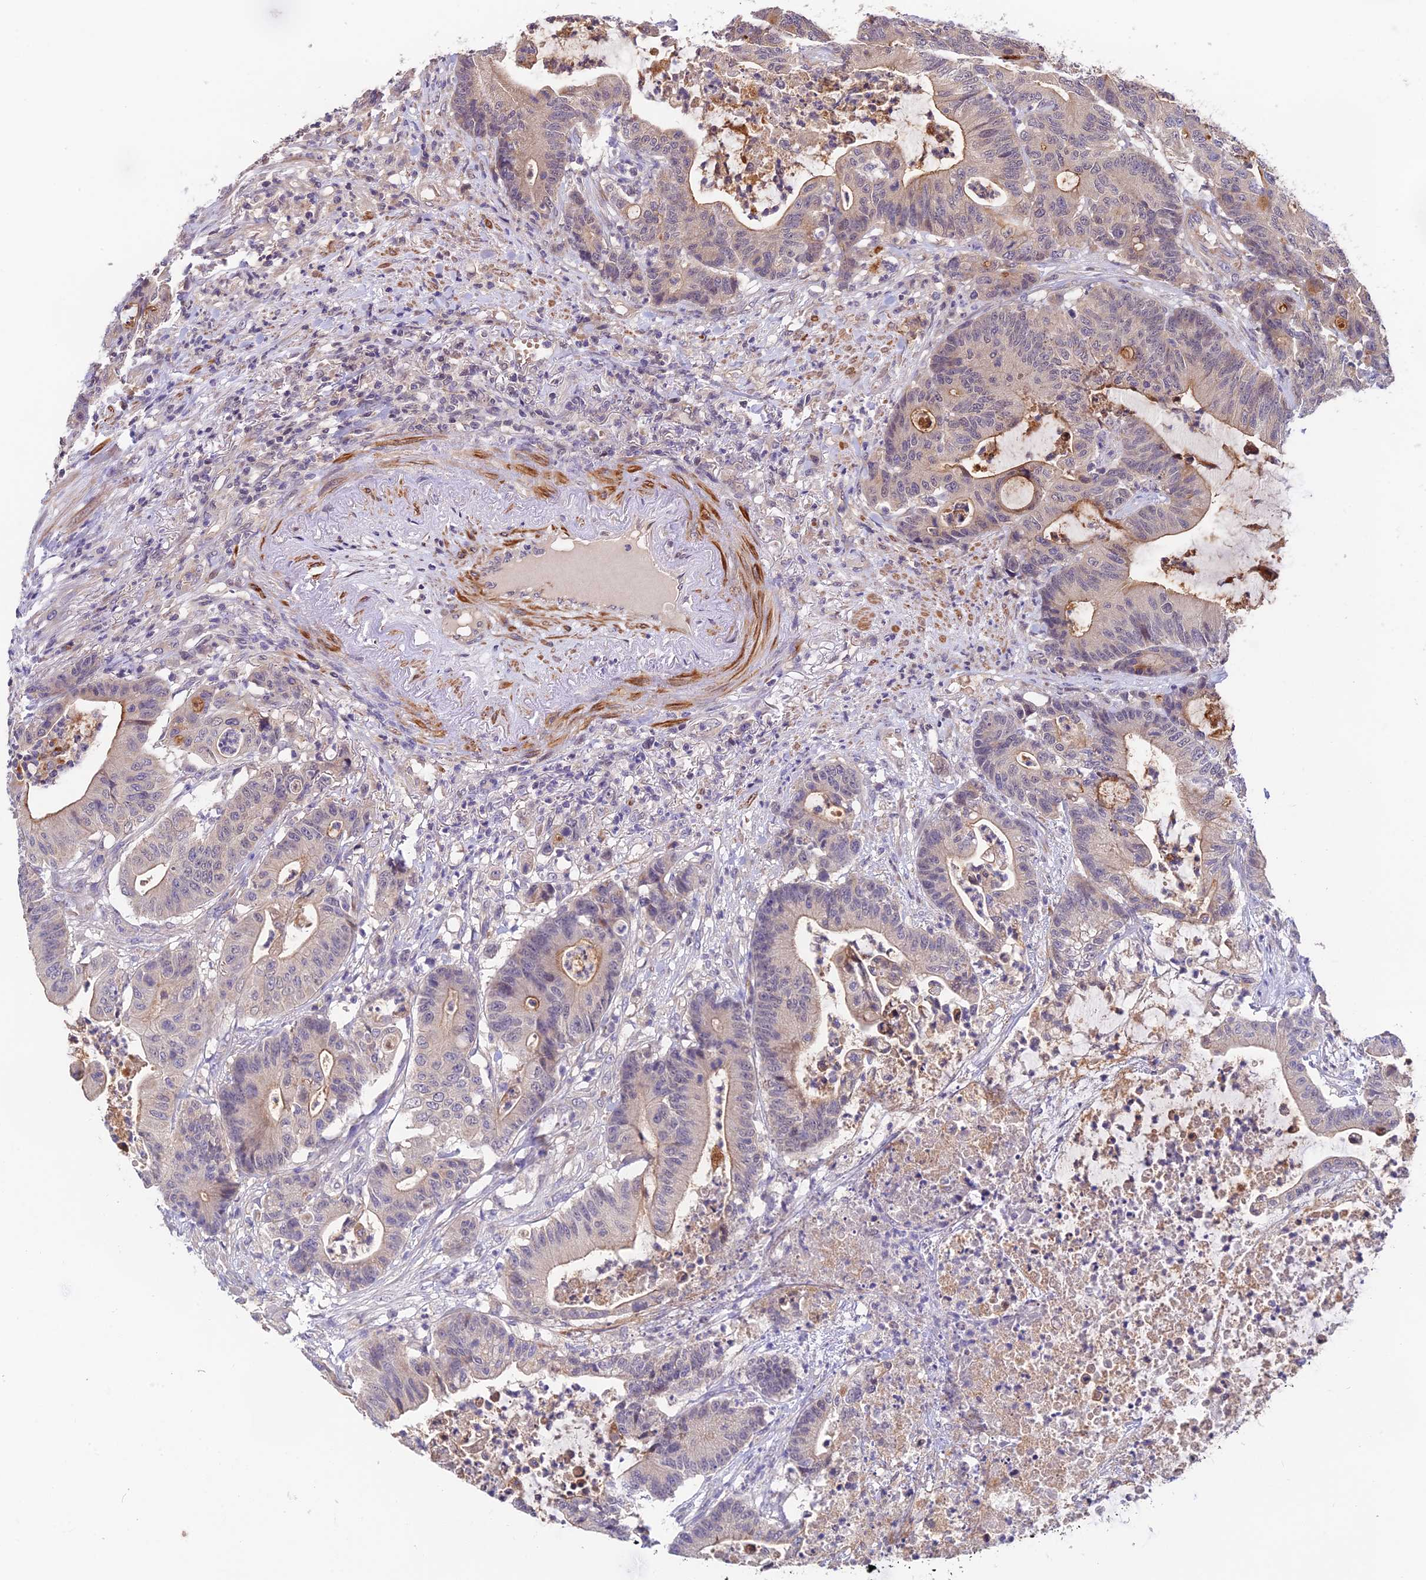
{"staining": {"intensity": "moderate", "quantity": "<25%", "location": "cytoplasmic/membranous"}, "tissue": "colorectal cancer", "cell_type": "Tumor cells", "image_type": "cancer", "snomed": [{"axis": "morphology", "description": "Adenocarcinoma, NOS"}, {"axis": "topography", "description": "Colon"}], "caption": "This is an image of IHC staining of colorectal cancer (adenocarcinoma), which shows moderate expression in the cytoplasmic/membranous of tumor cells.", "gene": "CWH43", "patient": {"sex": "female", "age": 84}}